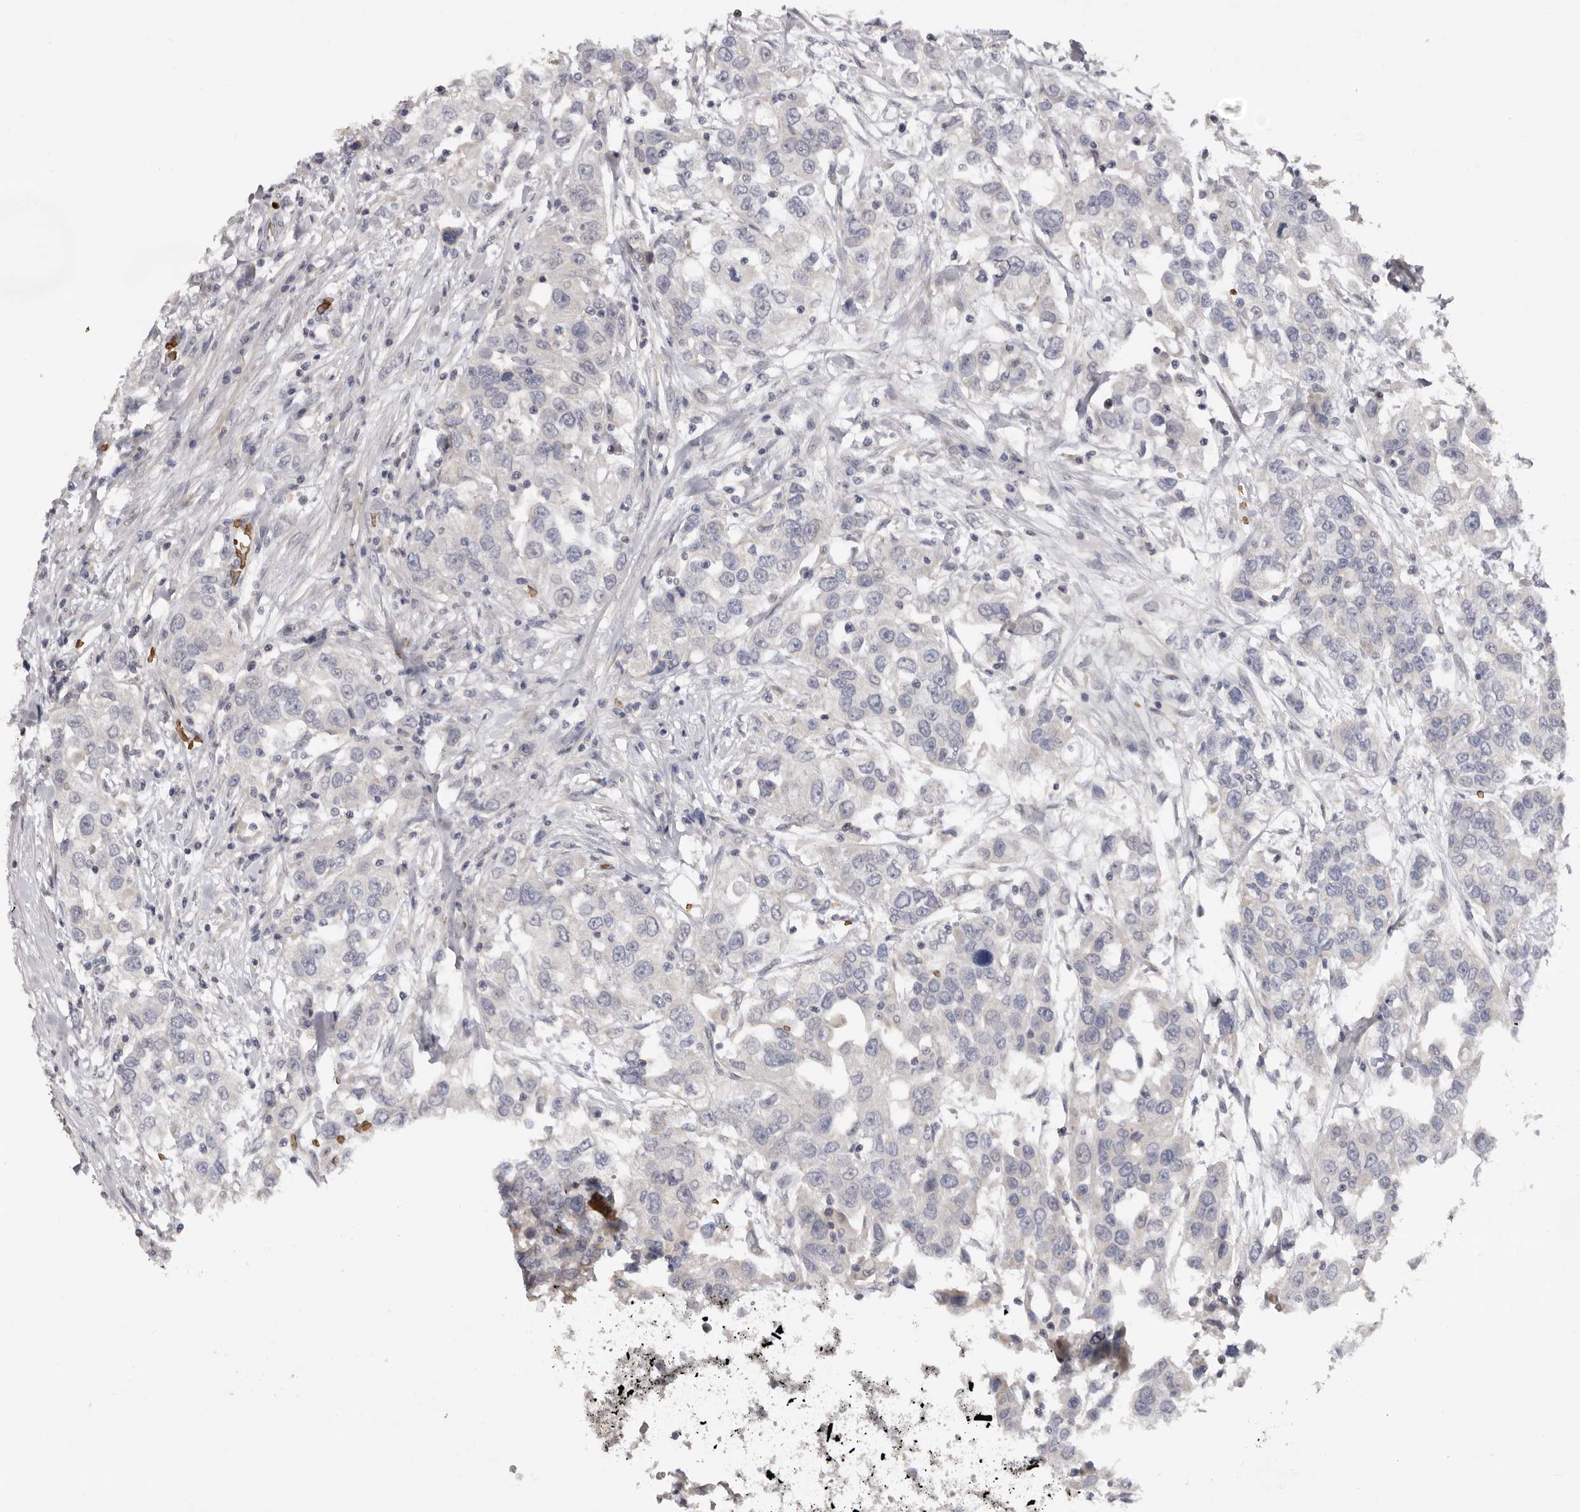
{"staining": {"intensity": "negative", "quantity": "none", "location": "none"}, "tissue": "urothelial cancer", "cell_type": "Tumor cells", "image_type": "cancer", "snomed": [{"axis": "morphology", "description": "Urothelial carcinoma, High grade"}, {"axis": "topography", "description": "Urinary bladder"}], "caption": "High magnification brightfield microscopy of urothelial cancer stained with DAB (brown) and counterstained with hematoxylin (blue): tumor cells show no significant positivity. (DAB (3,3'-diaminobenzidine) IHC with hematoxylin counter stain).", "gene": "TNR", "patient": {"sex": "female", "age": 80}}